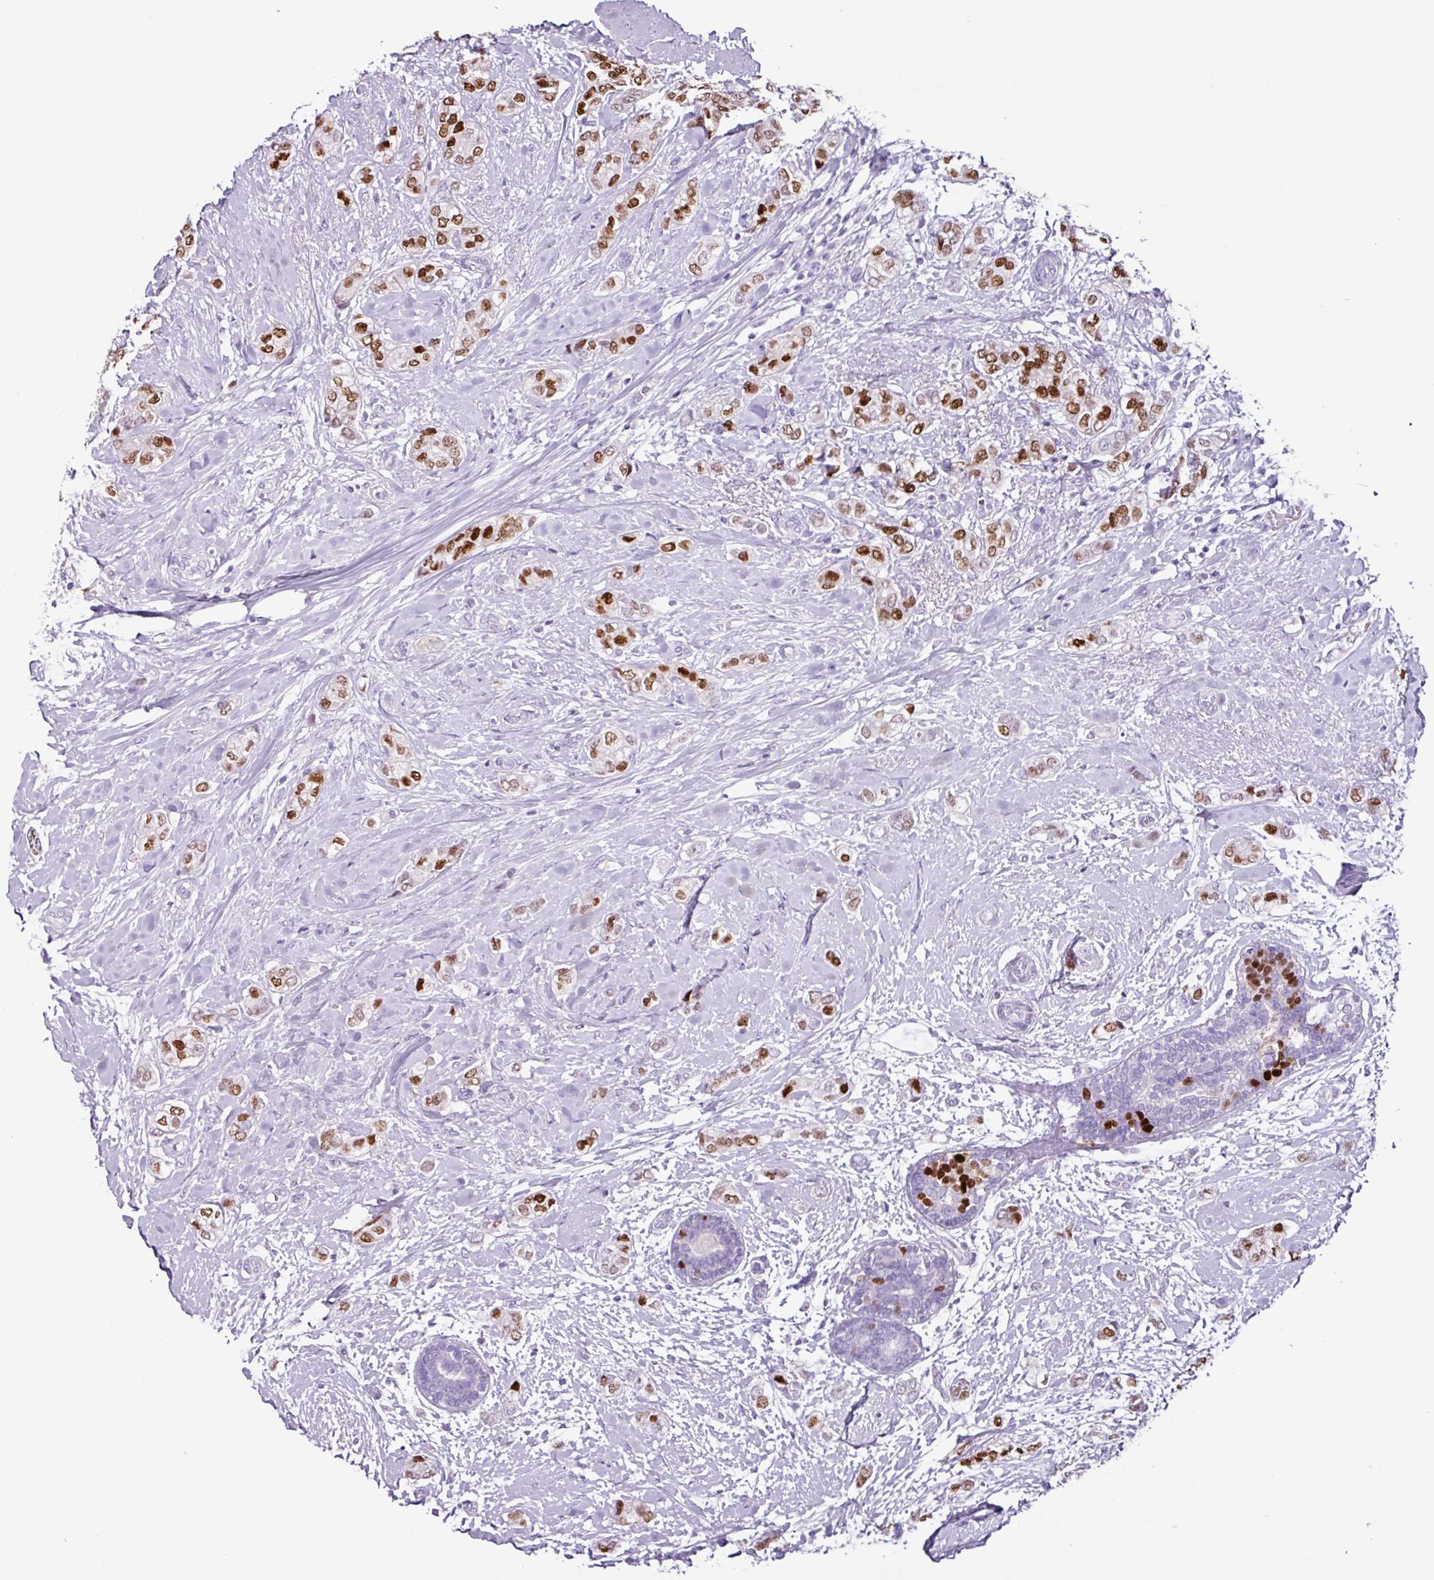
{"staining": {"intensity": "moderate", "quantity": ">75%", "location": "nuclear"}, "tissue": "breast cancer", "cell_type": "Tumor cells", "image_type": "cancer", "snomed": [{"axis": "morphology", "description": "Duct carcinoma"}, {"axis": "topography", "description": "Breast"}], "caption": "An image showing moderate nuclear expression in approximately >75% of tumor cells in invasive ductal carcinoma (breast), as visualized by brown immunohistochemical staining.", "gene": "PGR", "patient": {"sex": "female", "age": 73}}